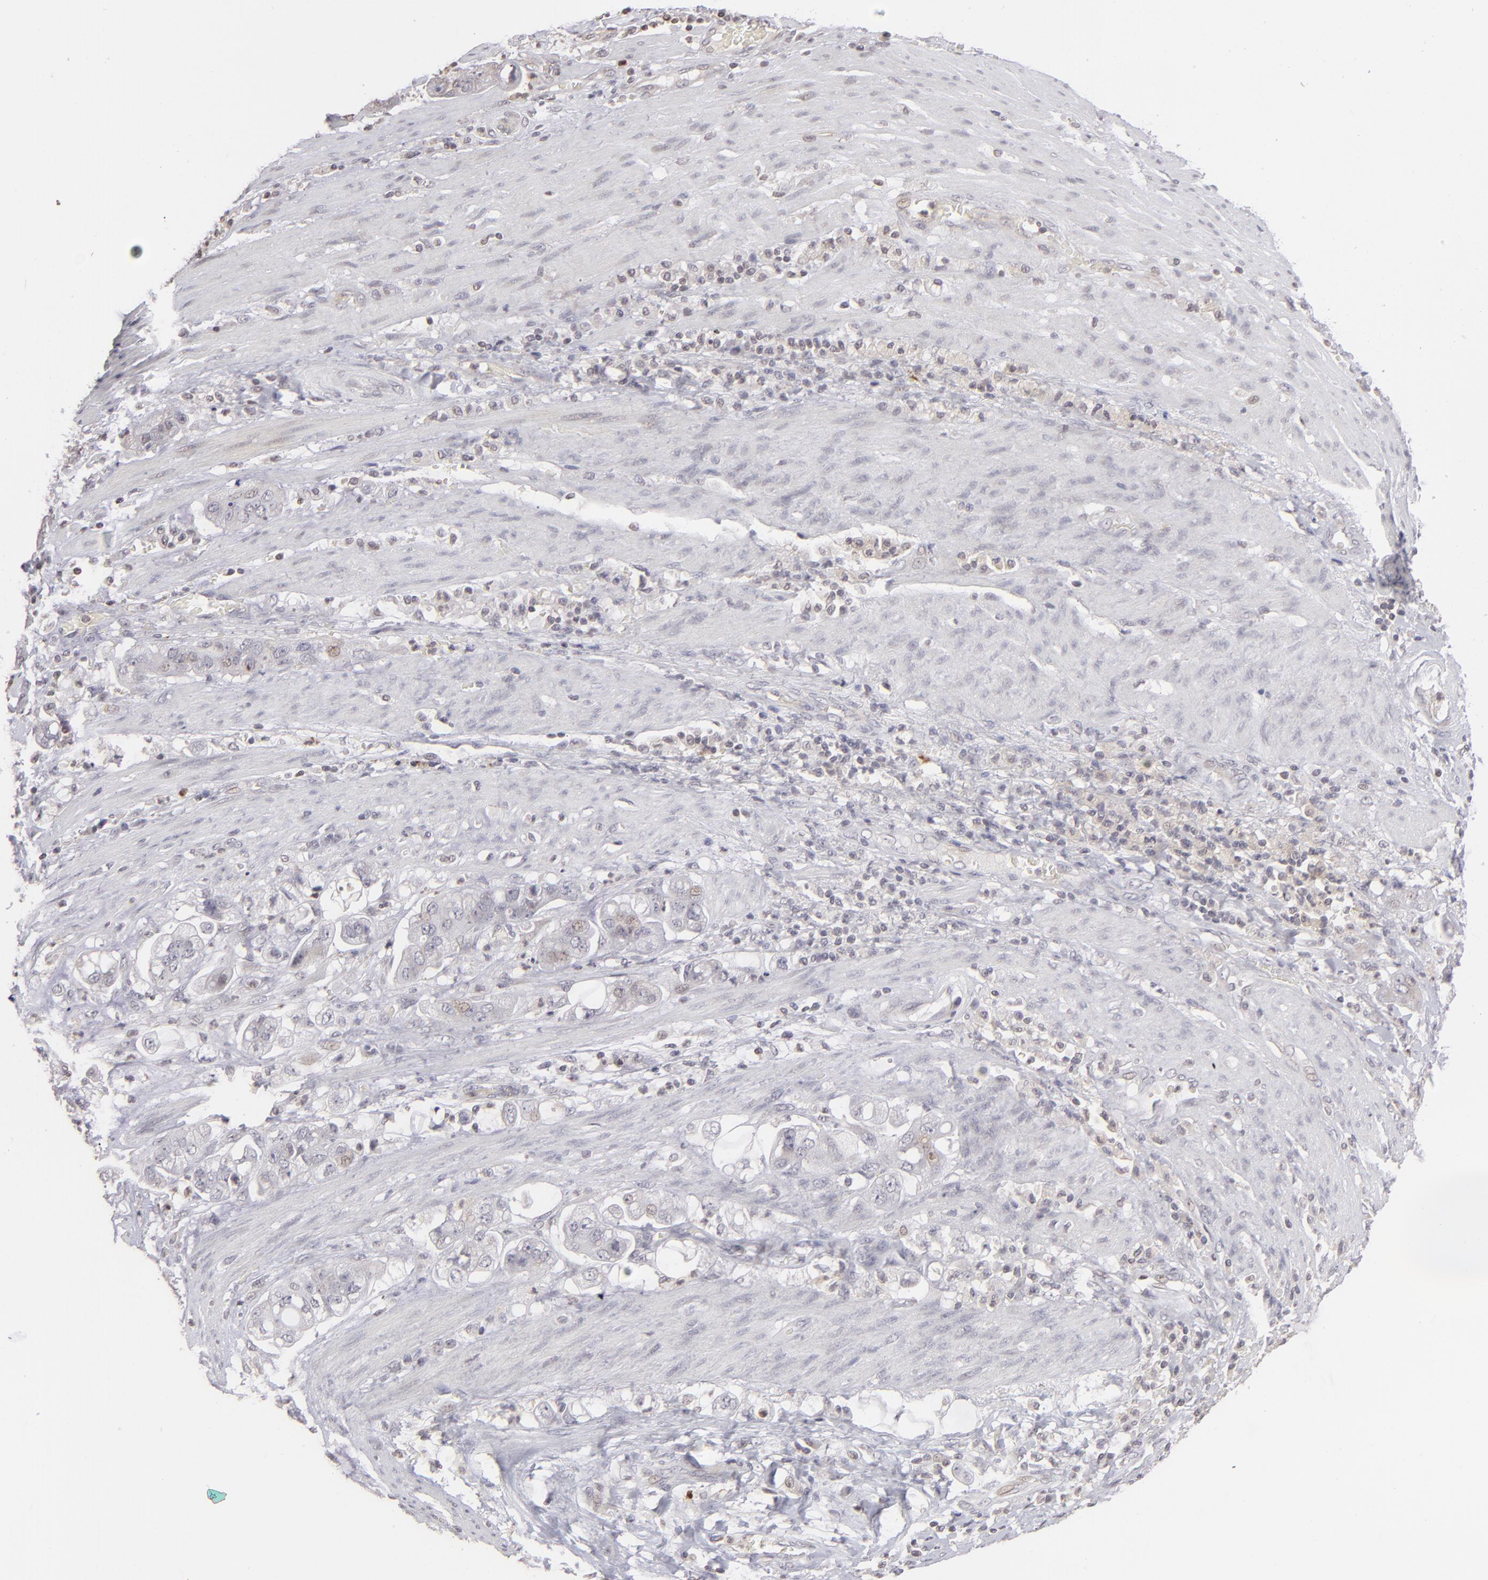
{"staining": {"intensity": "negative", "quantity": "none", "location": "none"}, "tissue": "stomach cancer", "cell_type": "Tumor cells", "image_type": "cancer", "snomed": [{"axis": "morphology", "description": "Adenocarcinoma, NOS"}, {"axis": "topography", "description": "Stomach"}], "caption": "An IHC micrograph of adenocarcinoma (stomach) is shown. There is no staining in tumor cells of adenocarcinoma (stomach).", "gene": "CLDN2", "patient": {"sex": "male", "age": 62}}